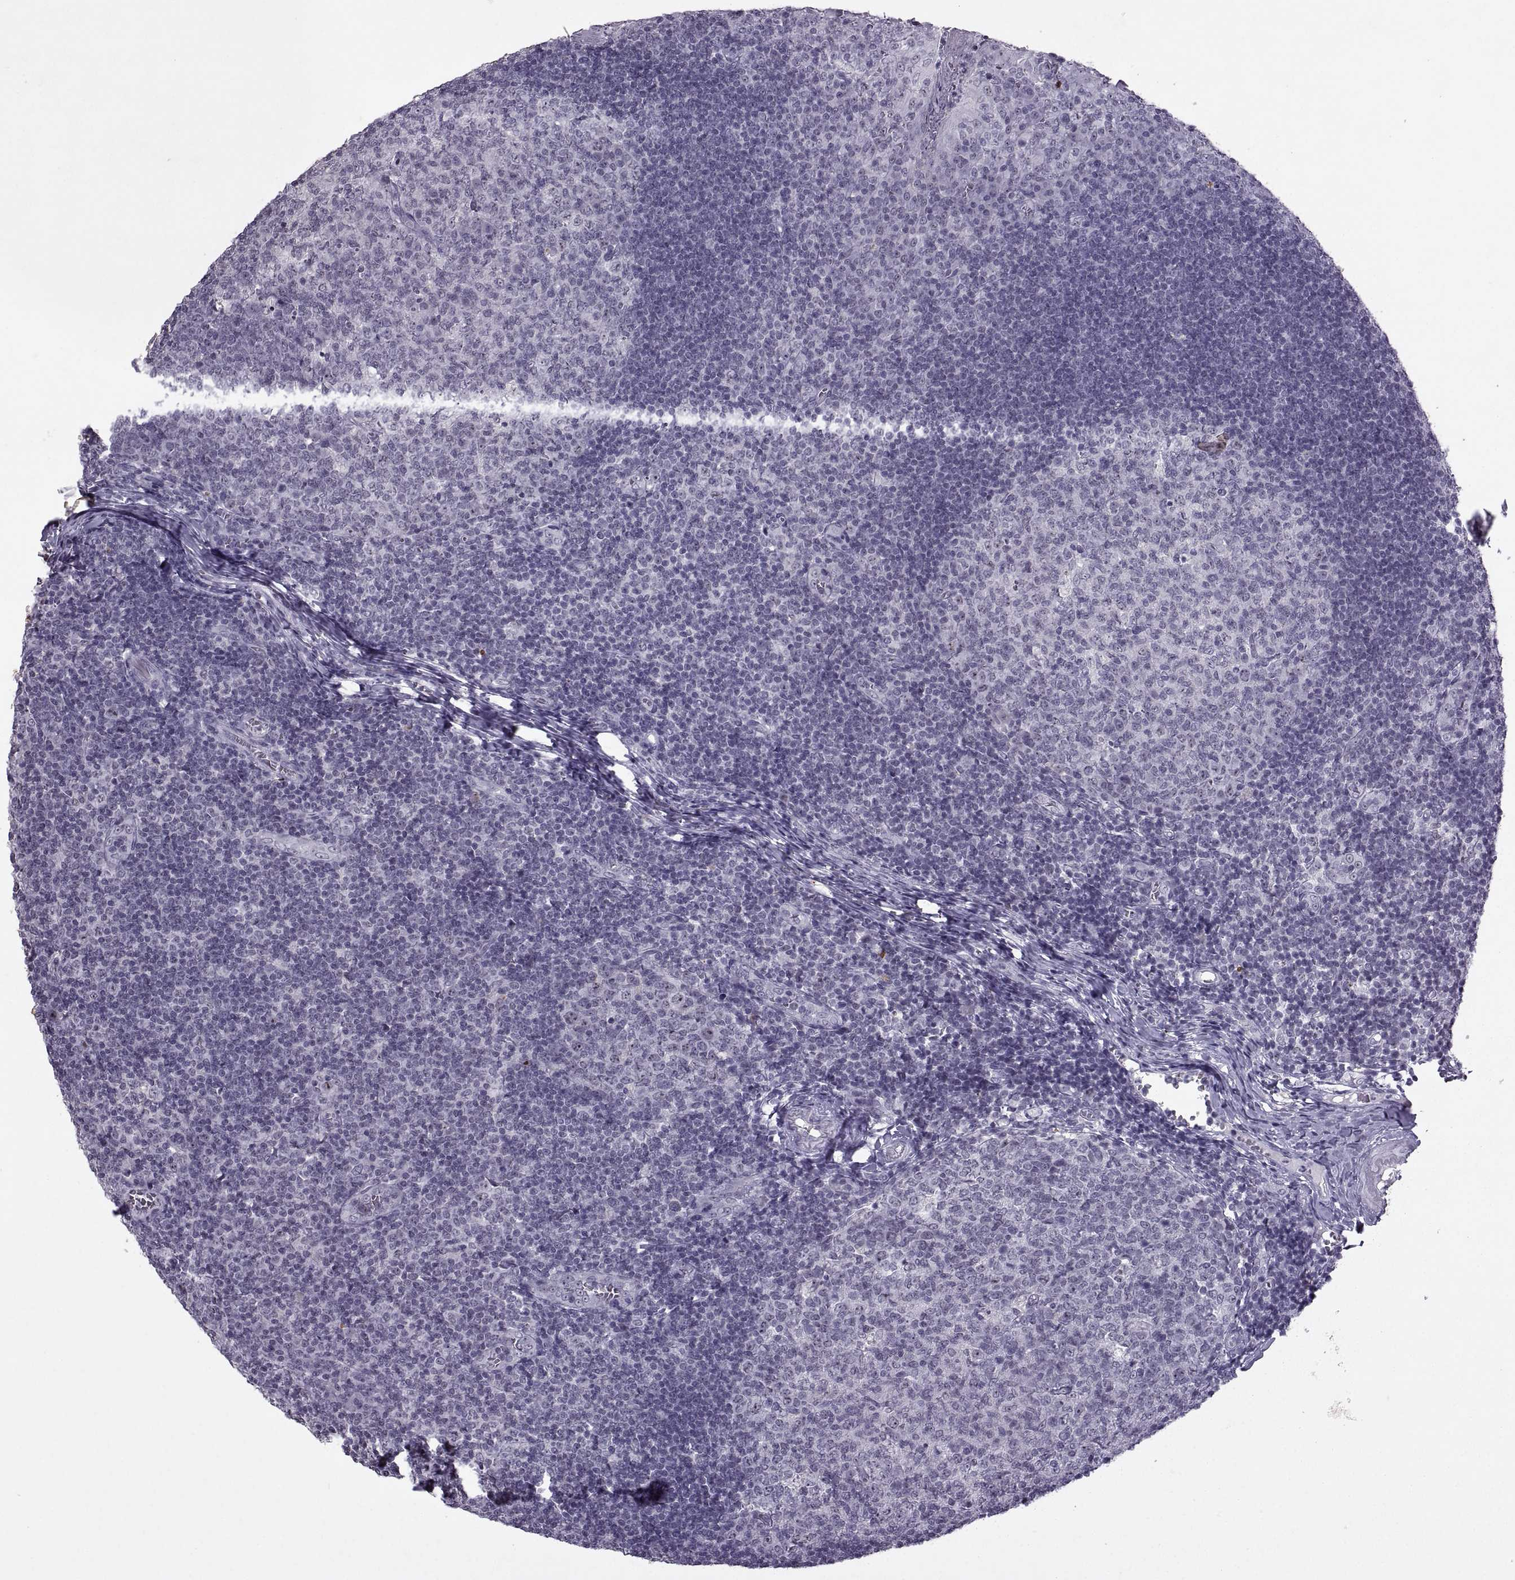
{"staining": {"intensity": "weak", "quantity": "<25%", "location": "nuclear"}, "tissue": "tonsil", "cell_type": "Germinal center cells", "image_type": "normal", "snomed": [{"axis": "morphology", "description": "Normal tissue, NOS"}, {"axis": "topography", "description": "Tonsil"}], "caption": "Immunohistochemistry (IHC) histopathology image of unremarkable tonsil: human tonsil stained with DAB (3,3'-diaminobenzidine) displays no significant protein expression in germinal center cells. (DAB IHC visualized using brightfield microscopy, high magnification).", "gene": "SINHCAF", "patient": {"sex": "female", "age": 13}}